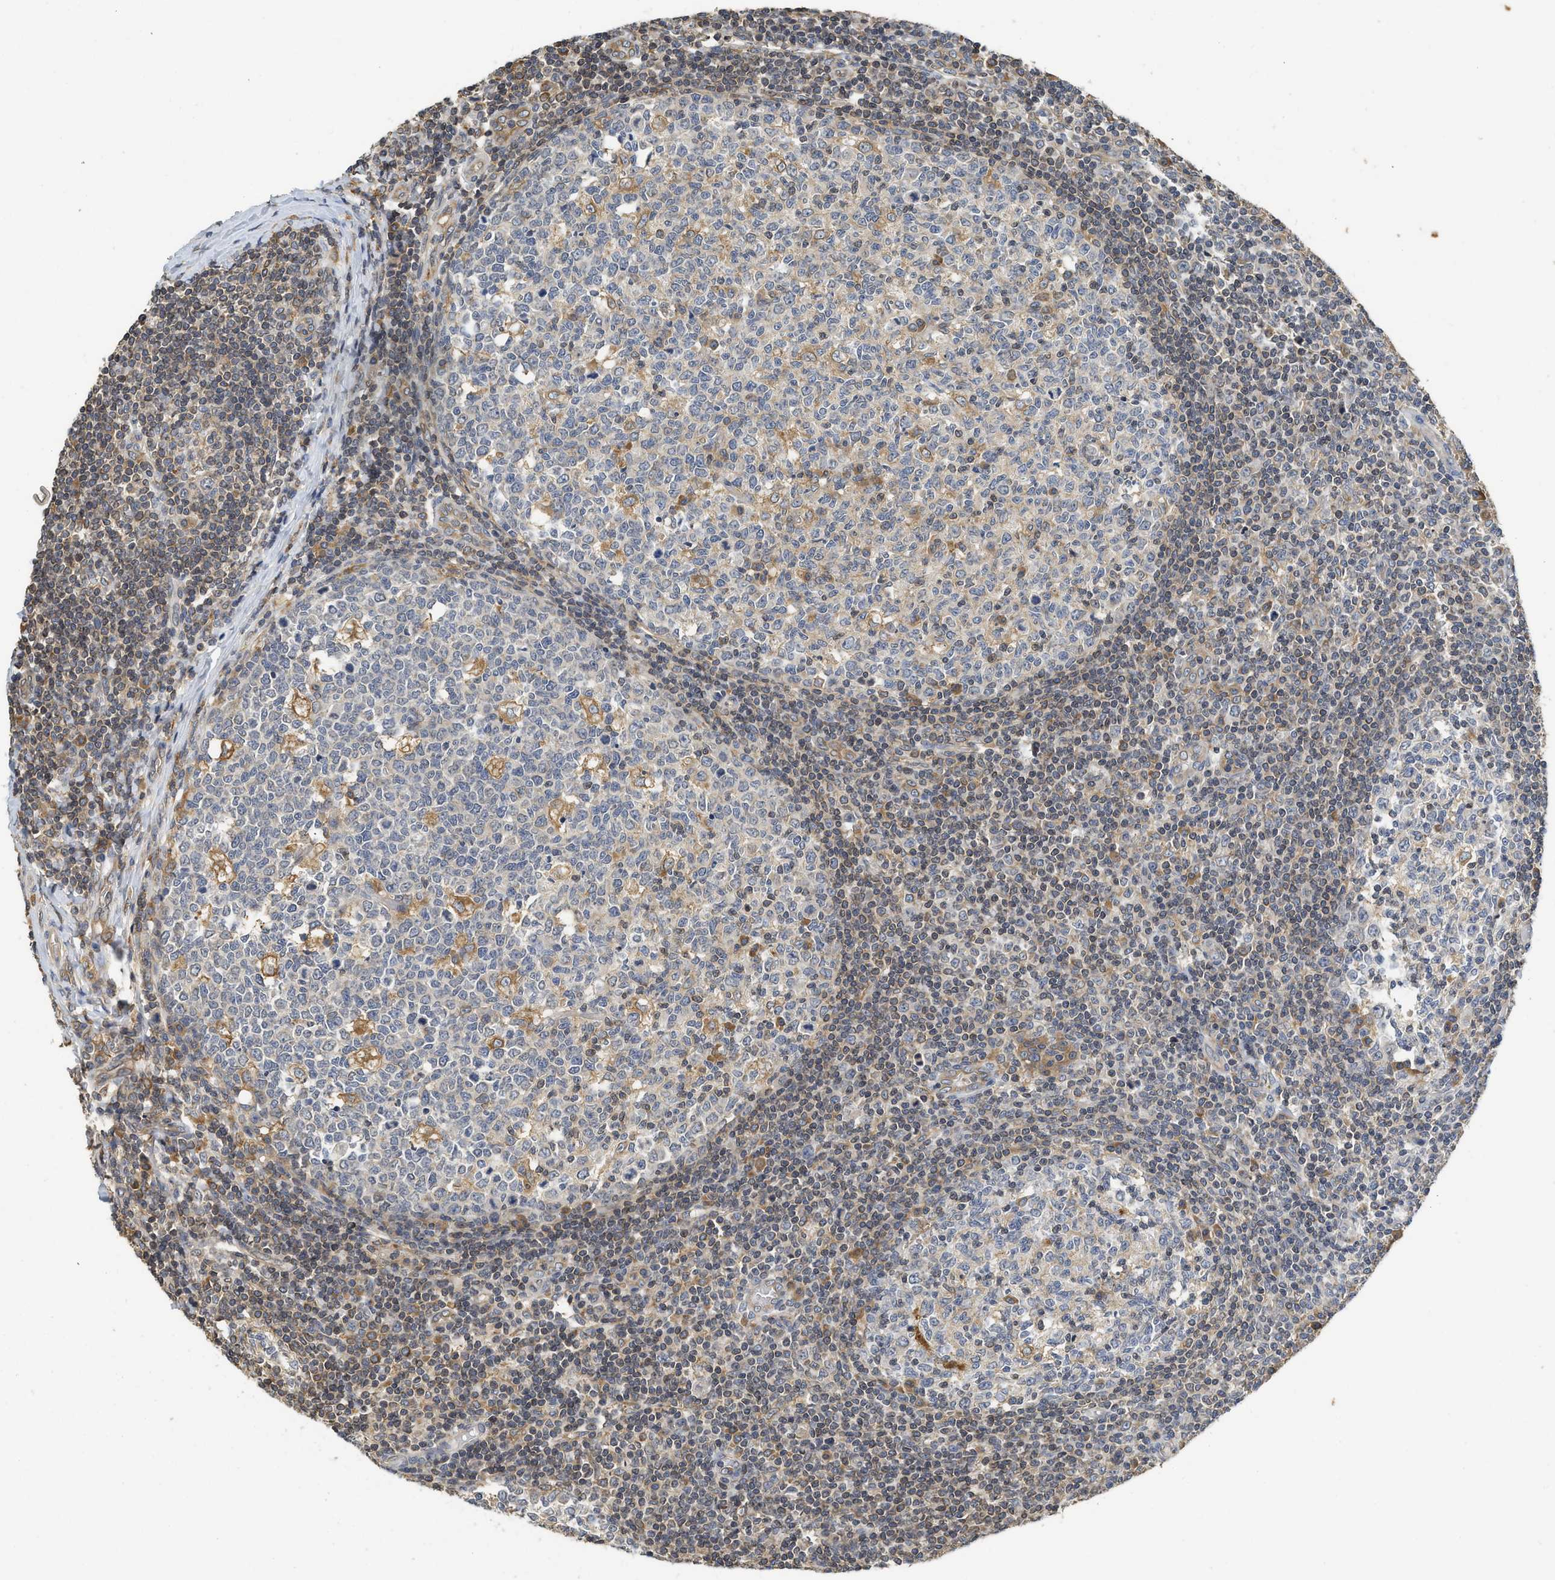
{"staining": {"intensity": "moderate", "quantity": "<25%", "location": "cytoplasmic/membranous"}, "tissue": "tonsil", "cell_type": "Germinal center cells", "image_type": "normal", "snomed": [{"axis": "morphology", "description": "Normal tissue, NOS"}, {"axis": "topography", "description": "Tonsil"}], "caption": "Germinal center cells exhibit moderate cytoplasmic/membranous expression in approximately <25% of cells in unremarkable tonsil.", "gene": "BCAP31", "patient": {"sex": "female", "age": 19}}